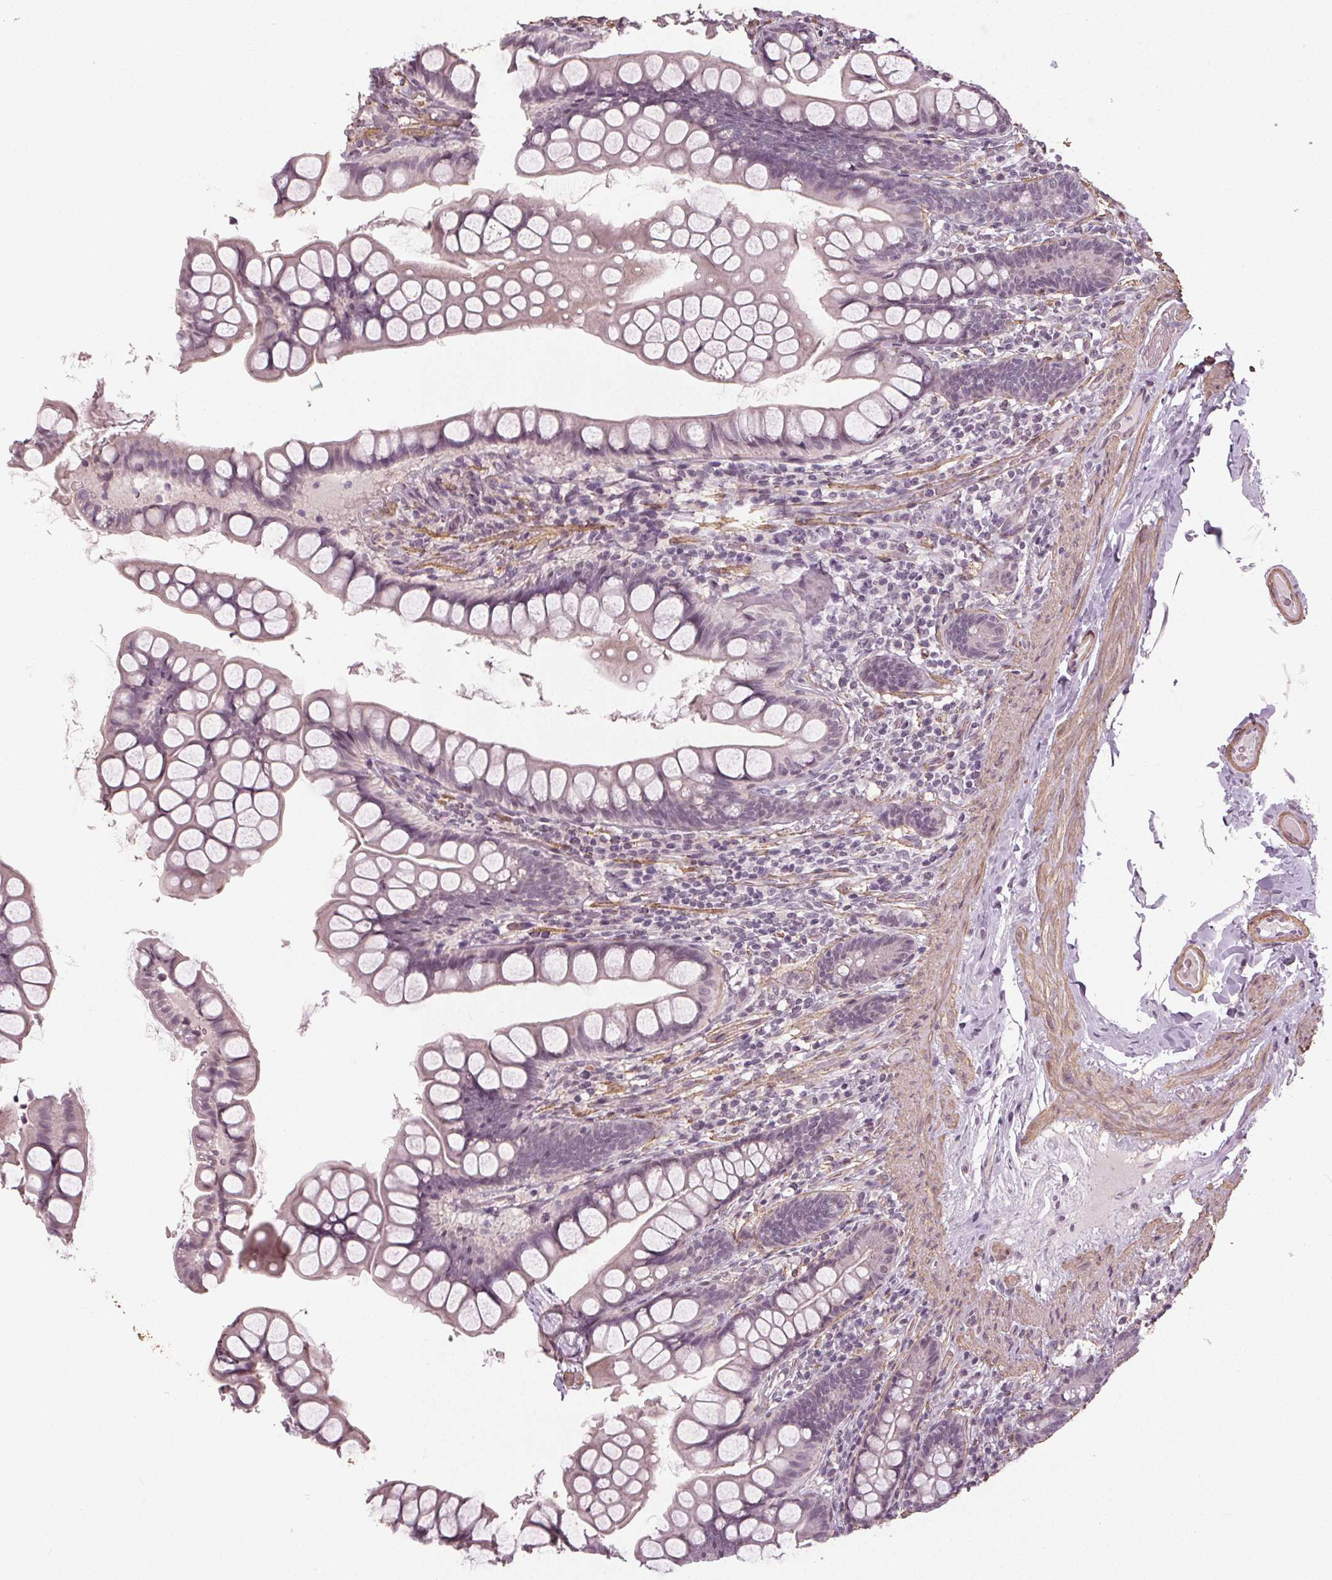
{"staining": {"intensity": "negative", "quantity": "none", "location": "none"}, "tissue": "small intestine", "cell_type": "Glandular cells", "image_type": "normal", "snomed": [{"axis": "morphology", "description": "Normal tissue, NOS"}, {"axis": "topography", "description": "Small intestine"}], "caption": "DAB immunohistochemical staining of normal human small intestine demonstrates no significant staining in glandular cells.", "gene": "PKP1", "patient": {"sex": "male", "age": 70}}